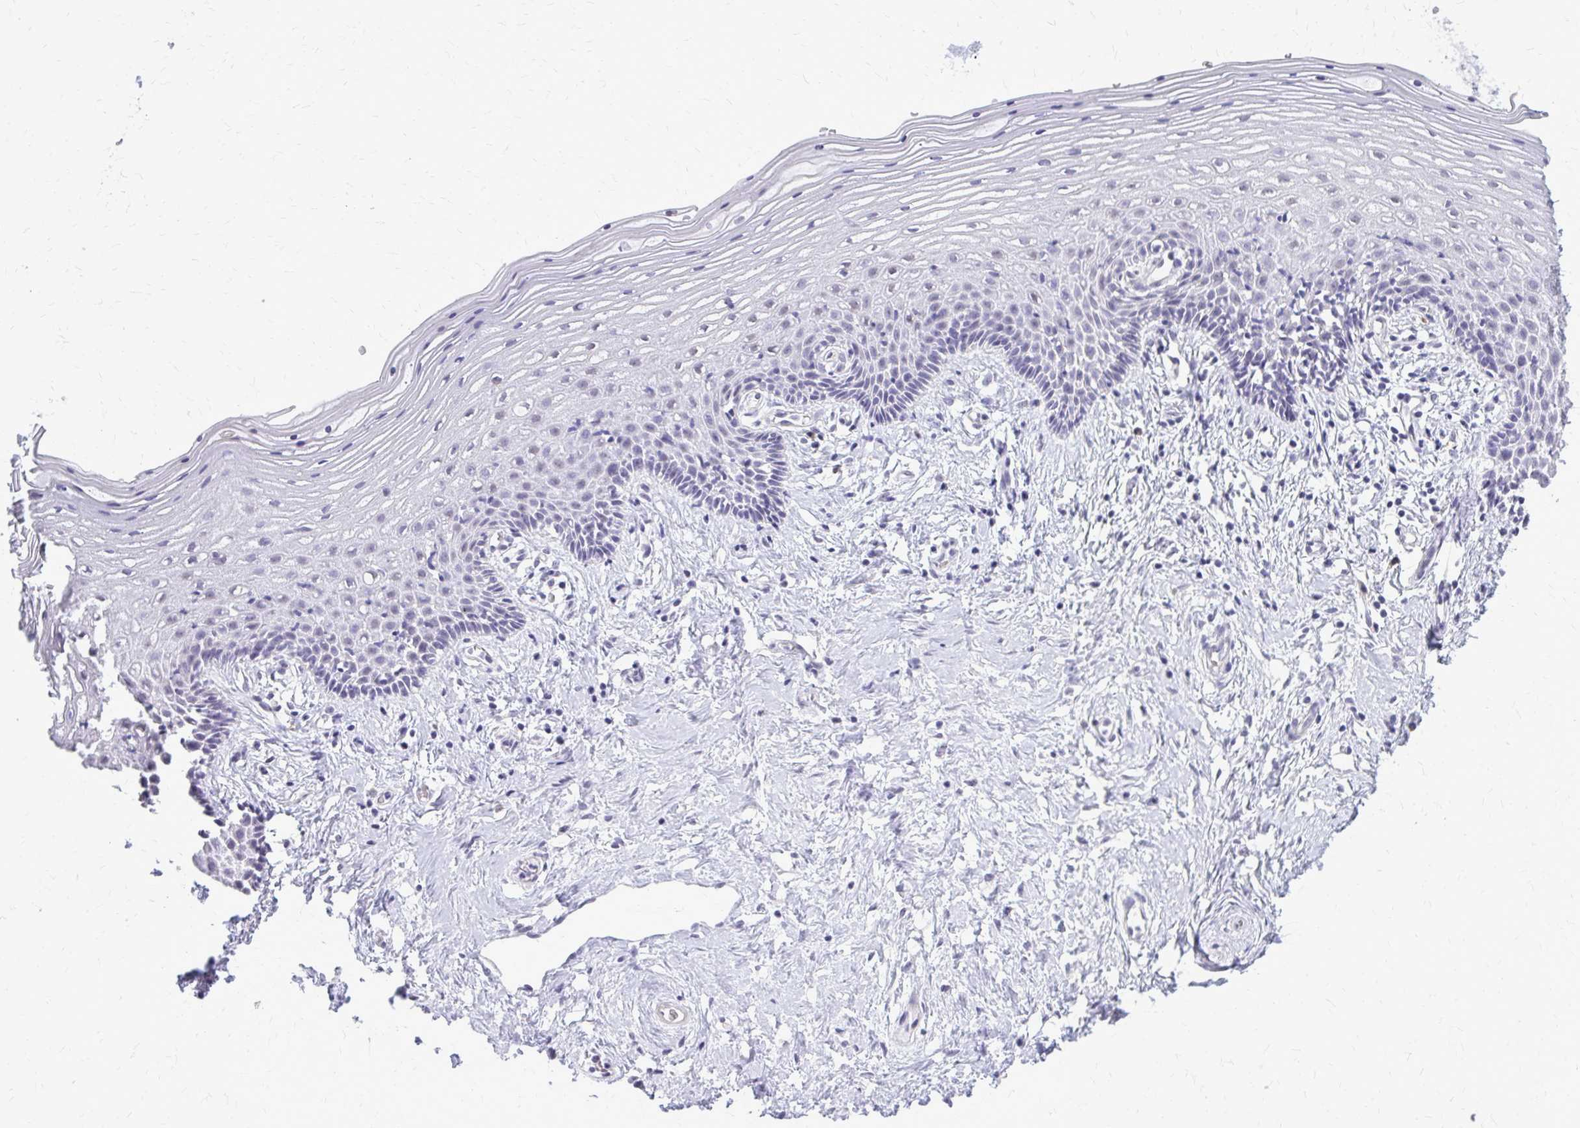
{"staining": {"intensity": "negative", "quantity": "none", "location": "none"}, "tissue": "vagina", "cell_type": "Squamous epithelial cells", "image_type": "normal", "snomed": [{"axis": "morphology", "description": "Normal tissue, NOS"}, {"axis": "topography", "description": "Vagina"}], "caption": "A histopathology image of vagina stained for a protein reveals no brown staining in squamous epithelial cells. (IHC, brightfield microscopy, high magnification).", "gene": "PLCB1", "patient": {"sex": "female", "age": 42}}